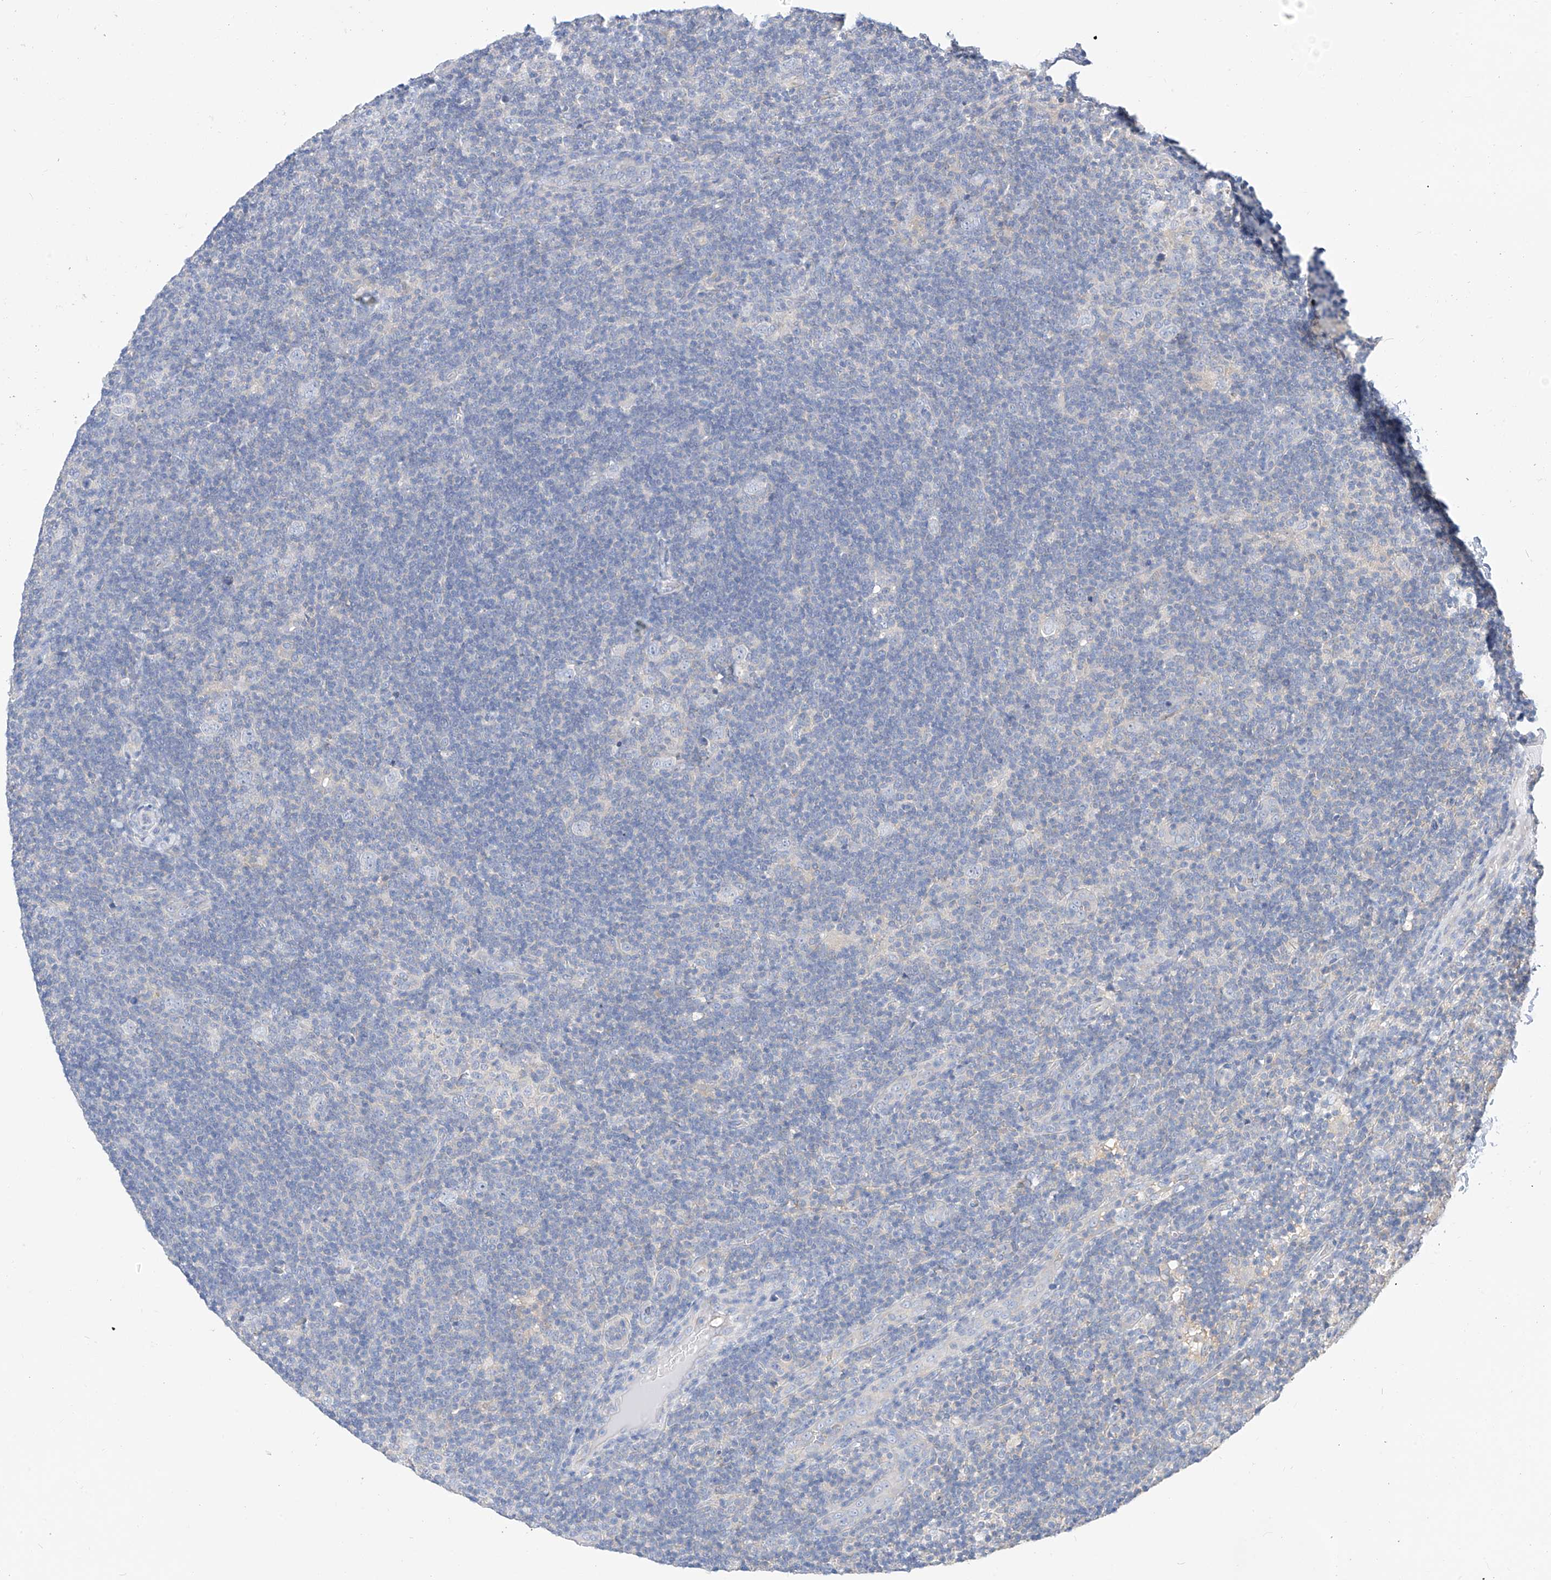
{"staining": {"intensity": "negative", "quantity": "none", "location": "none"}, "tissue": "lymphoma", "cell_type": "Tumor cells", "image_type": "cancer", "snomed": [{"axis": "morphology", "description": "Hodgkin's disease, NOS"}, {"axis": "topography", "description": "Lymph node"}], "caption": "An immunohistochemistry photomicrograph of Hodgkin's disease is shown. There is no staining in tumor cells of Hodgkin's disease.", "gene": "ZZEF1", "patient": {"sex": "female", "age": 57}}